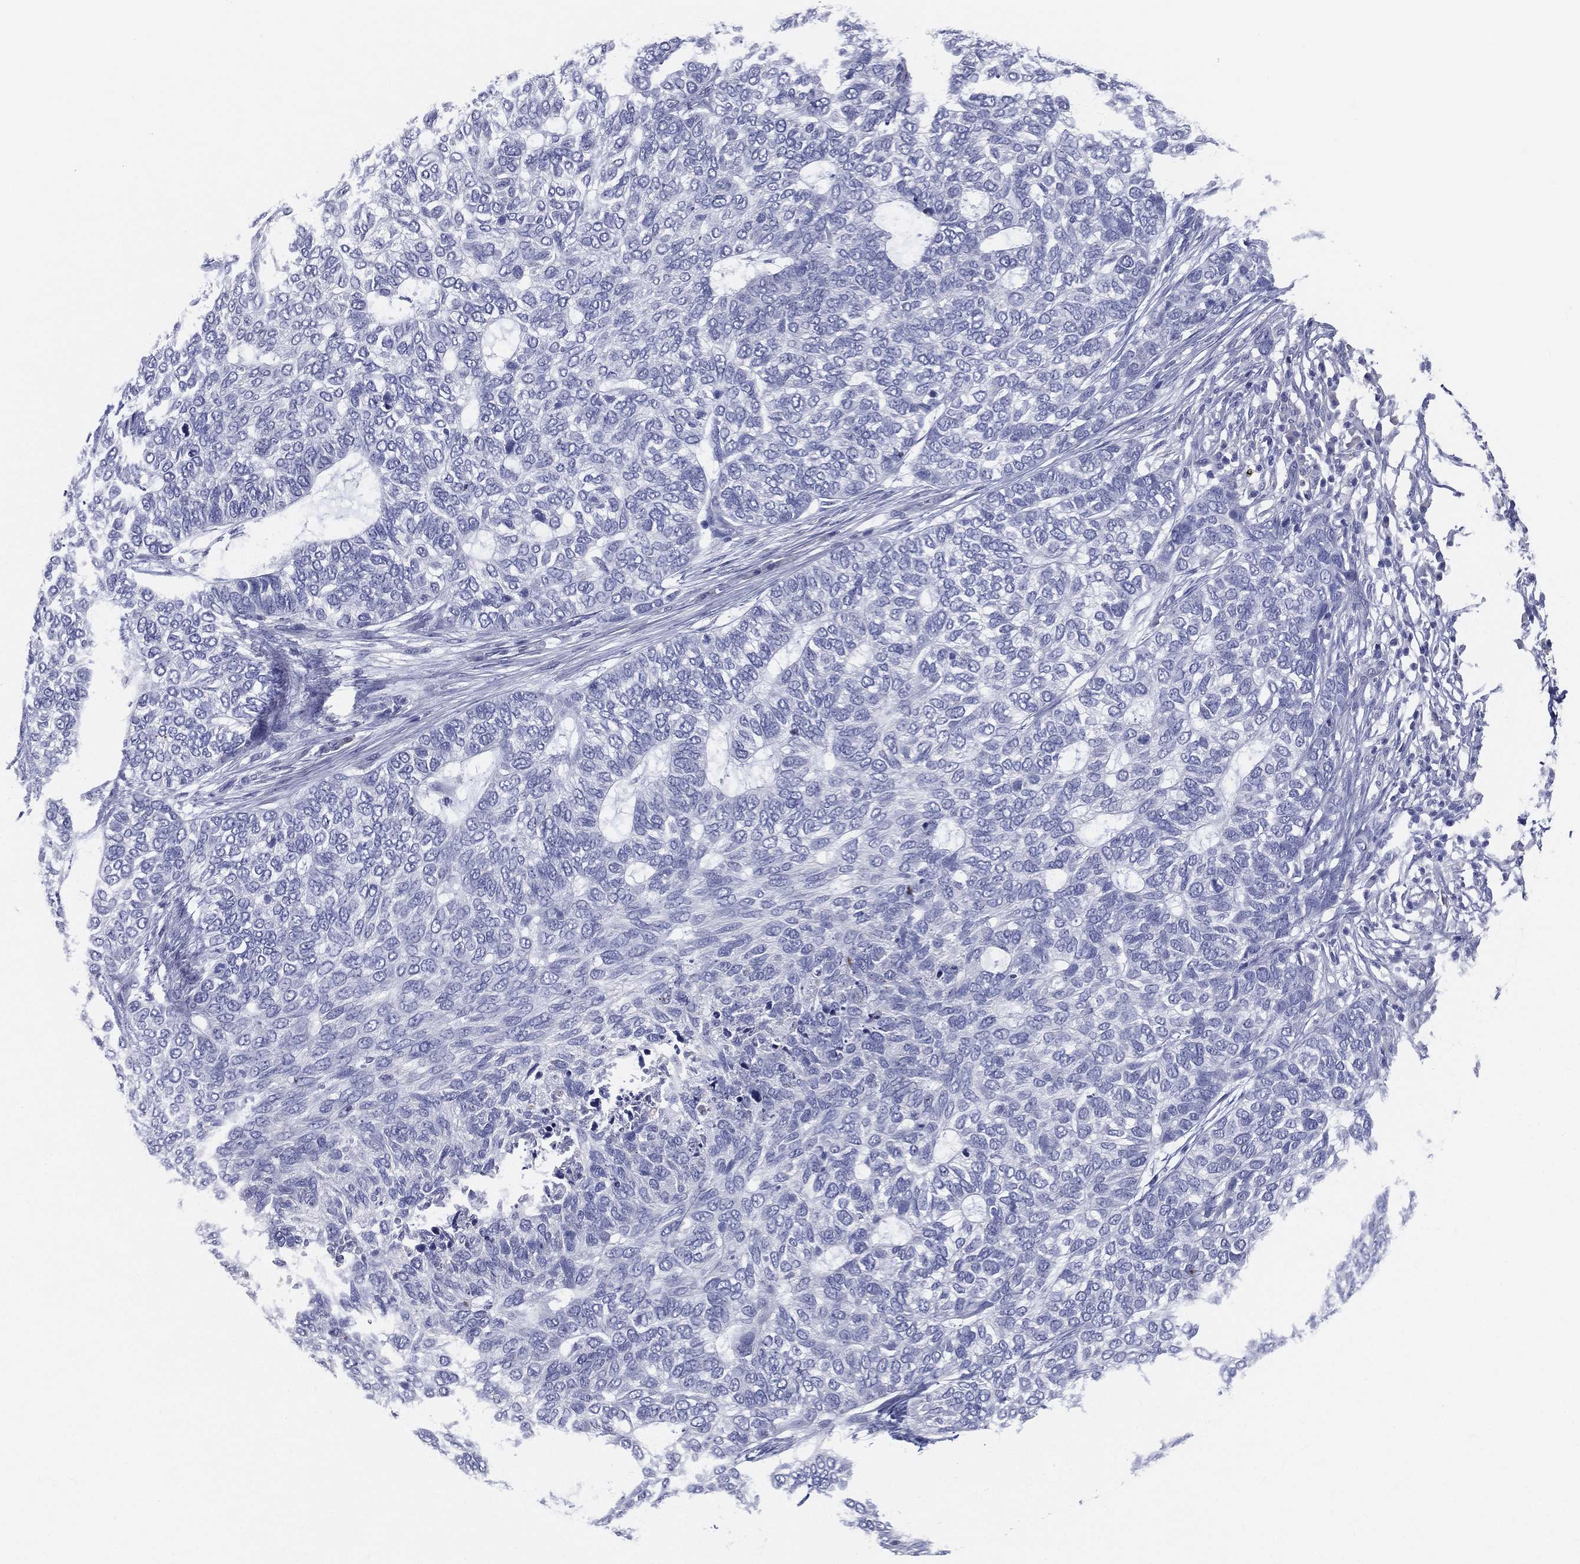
{"staining": {"intensity": "negative", "quantity": "none", "location": "none"}, "tissue": "skin cancer", "cell_type": "Tumor cells", "image_type": "cancer", "snomed": [{"axis": "morphology", "description": "Basal cell carcinoma"}, {"axis": "topography", "description": "Skin"}], "caption": "DAB immunohistochemical staining of skin cancer reveals no significant staining in tumor cells.", "gene": "STS", "patient": {"sex": "female", "age": 65}}